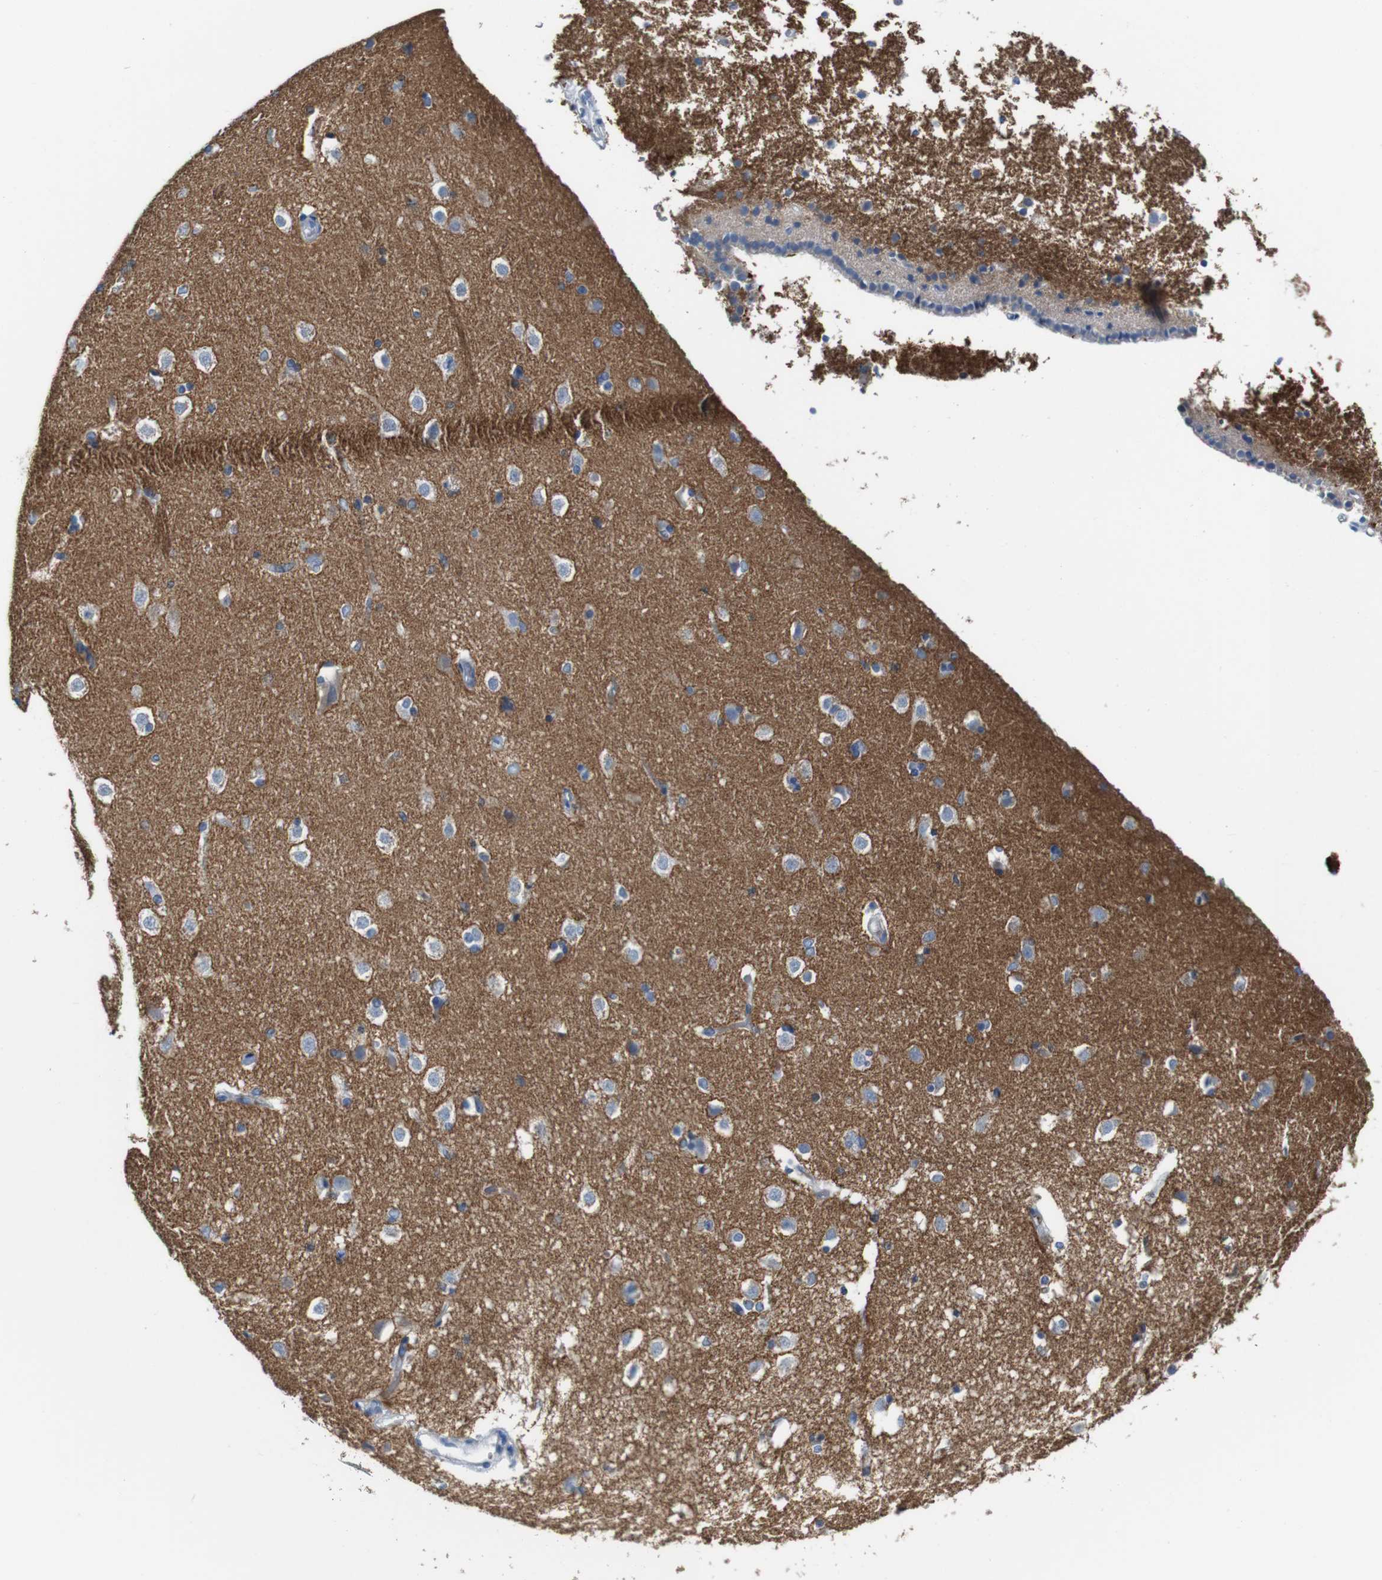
{"staining": {"intensity": "negative", "quantity": "none", "location": "none"}, "tissue": "caudate", "cell_type": "Glial cells", "image_type": "normal", "snomed": [{"axis": "morphology", "description": "Normal tissue, NOS"}, {"axis": "topography", "description": "Lateral ventricle wall"}], "caption": "Immunohistochemical staining of unremarkable caudate demonstrates no significant positivity in glial cells.", "gene": "IGSF8", "patient": {"sex": "female", "age": 19}}